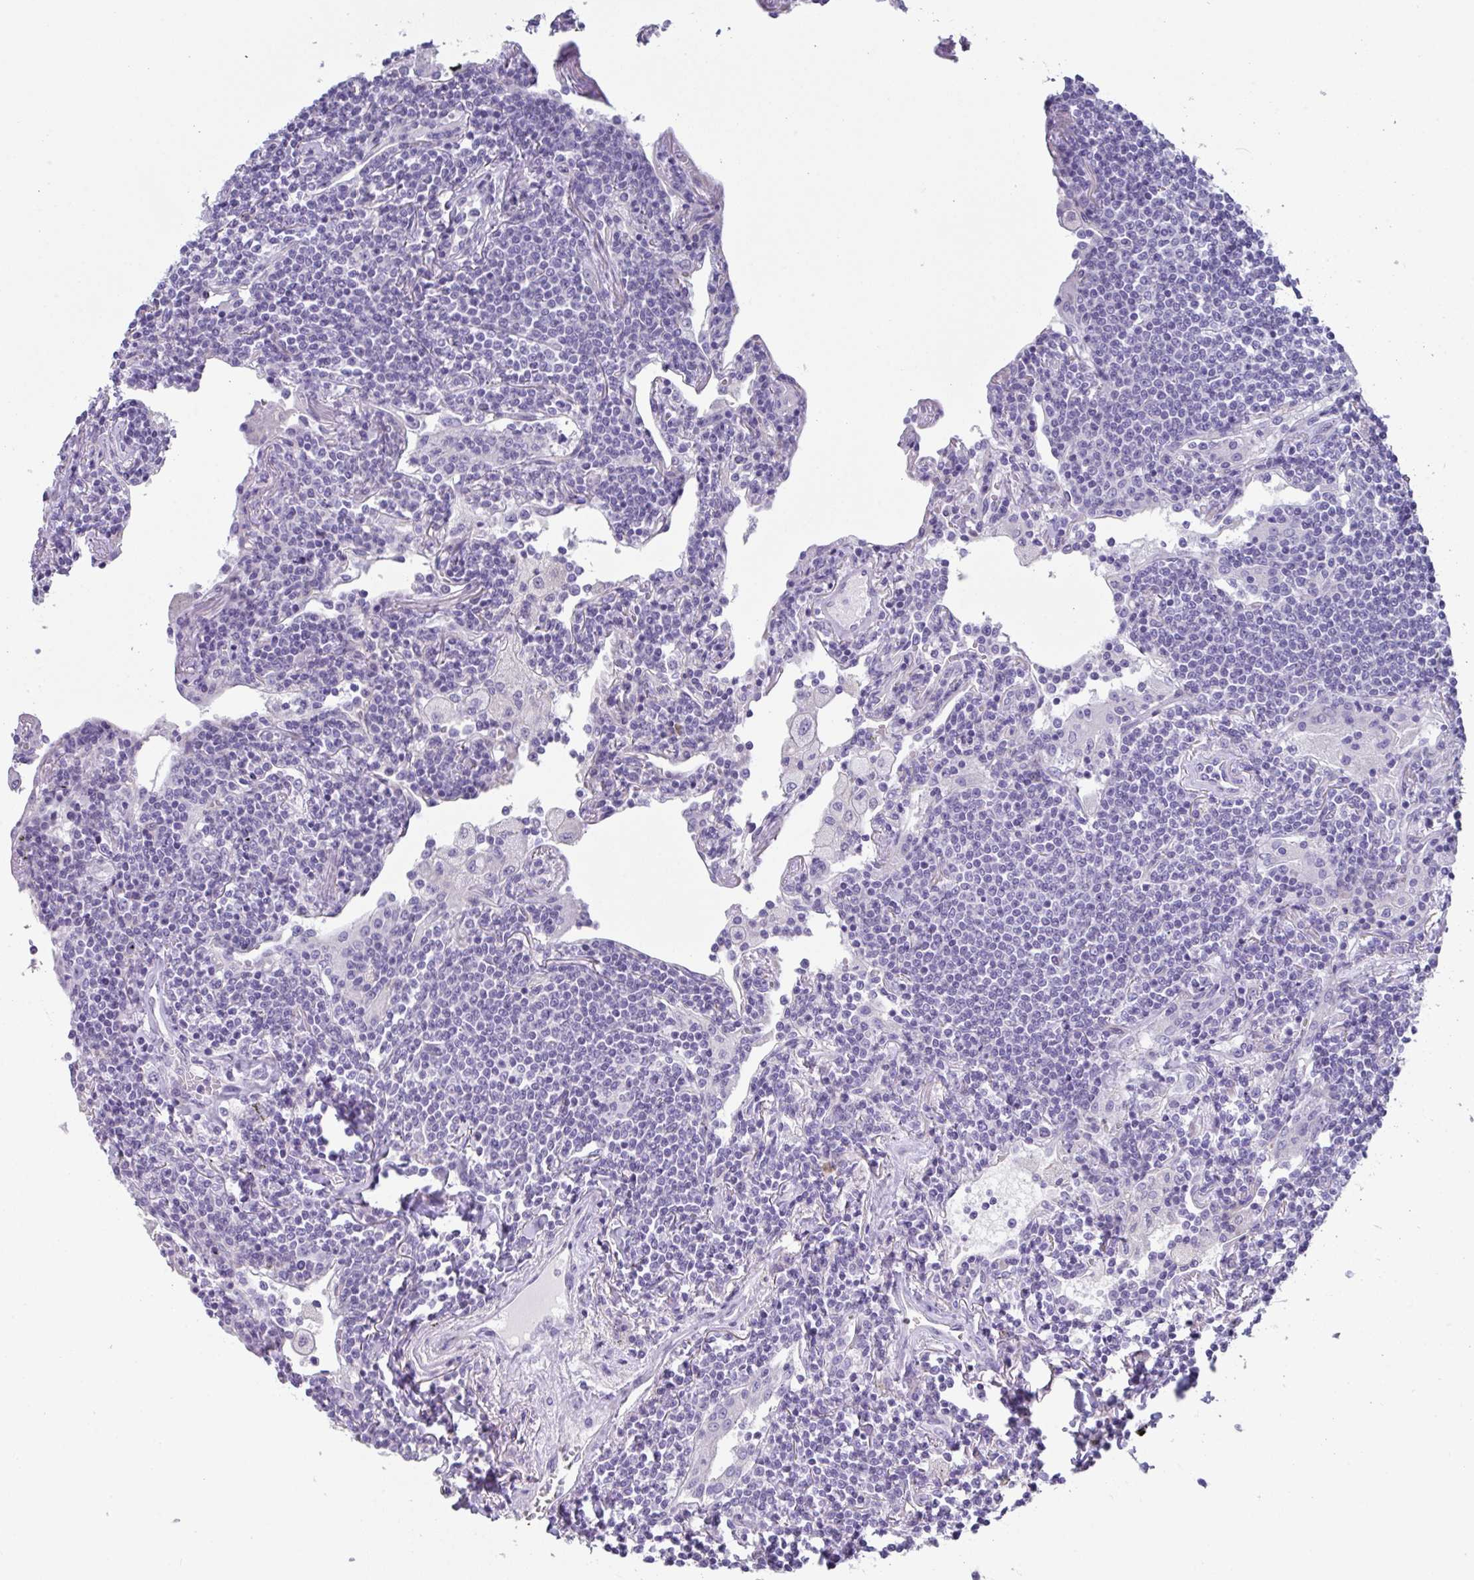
{"staining": {"intensity": "negative", "quantity": "none", "location": "none"}, "tissue": "lymphoma", "cell_type": "Tumor cells", "image_type": "cancer", "snomed": [{"axis": "morphology", "description": "Malignant lymphoma, non-Hodgkin's type, Low grade"}, {"axis": "topography", "description": "Lung"}], "caption": "Protein analysis of lymphoma demonstrates no significant expression in tumor cells. (Stains: DAB (3,3'-diaminobenzidine) IHC with hematoxylin counter stain, Microscopy: brightfield microscopy at high magnification).", "gene": "FBXO47", "patient": {"sex": "female", "age": 71}}